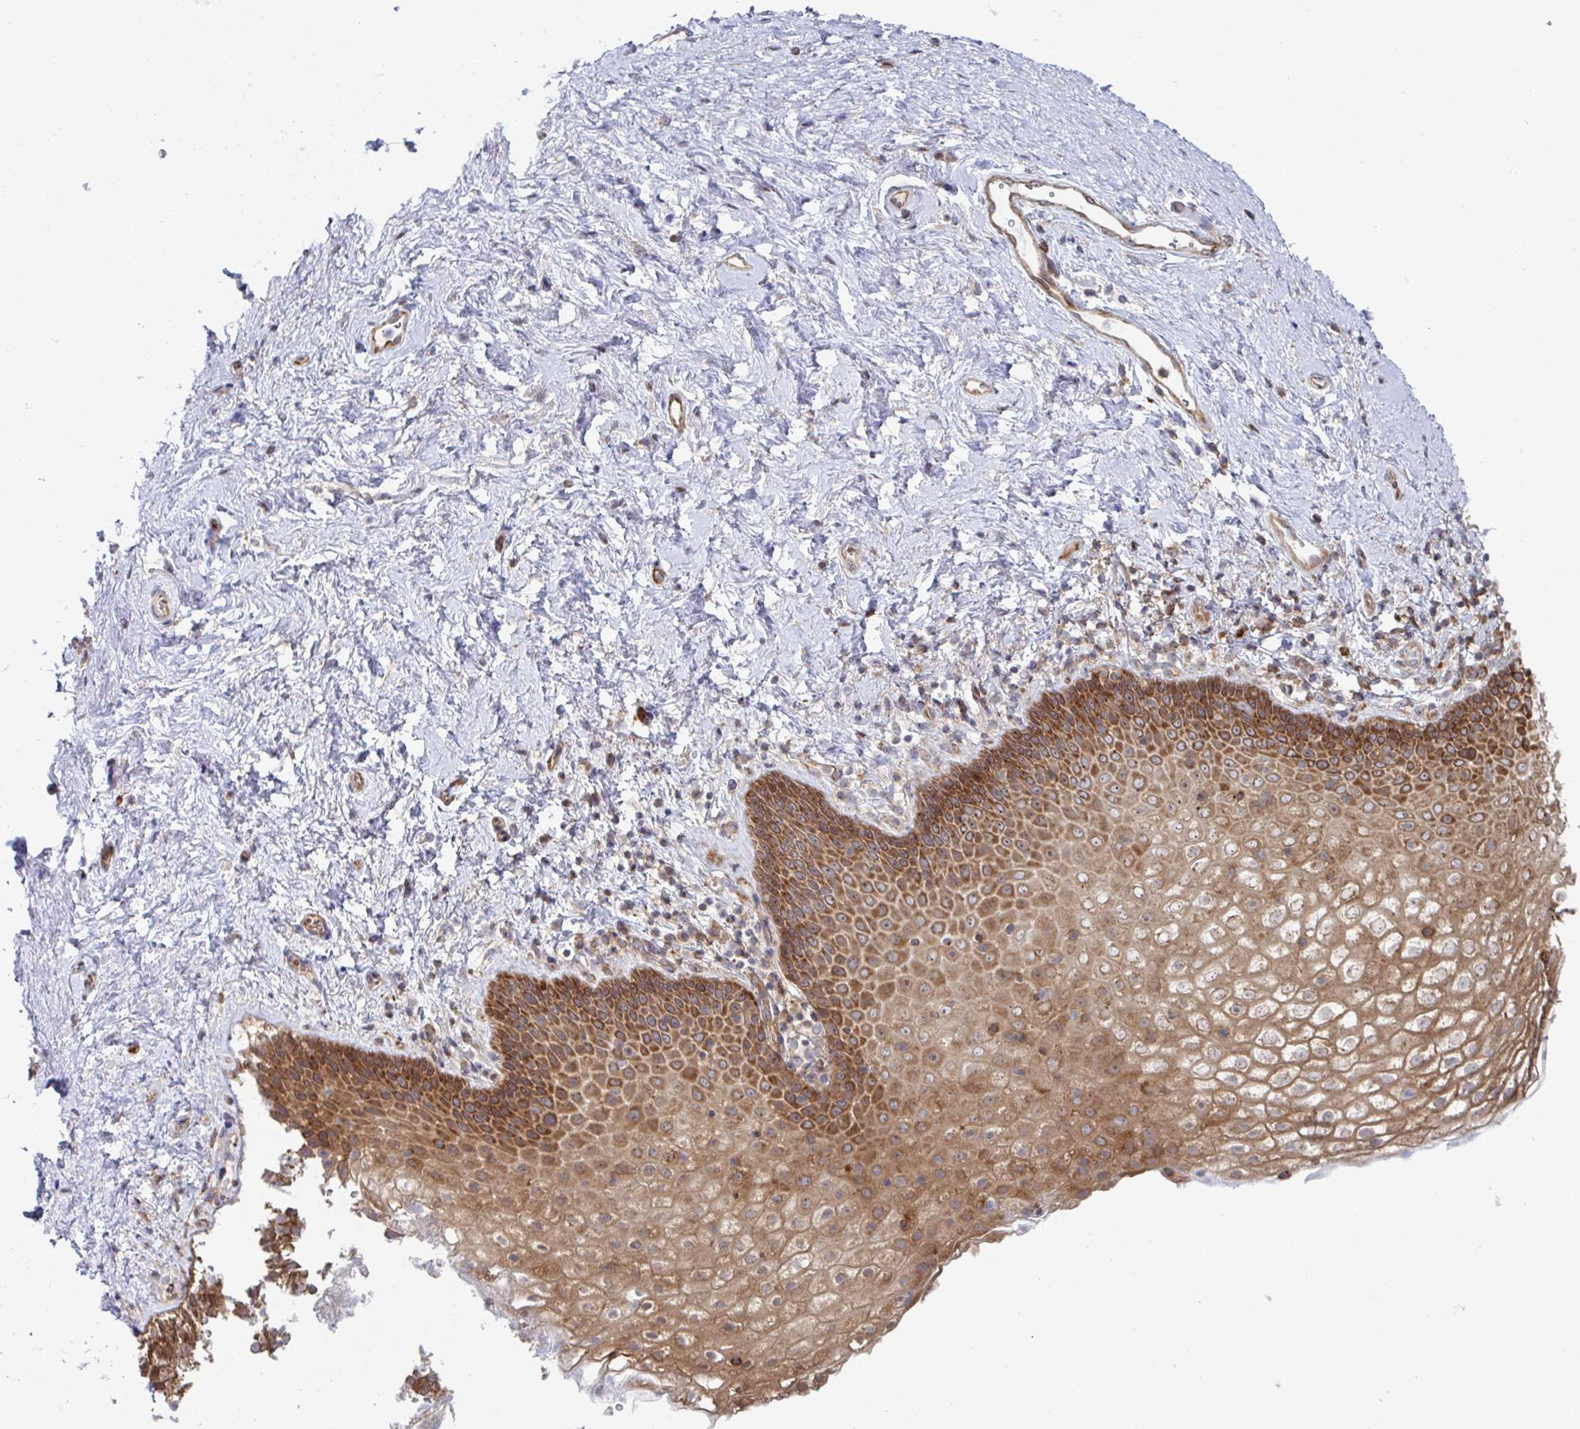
{"staining": {"intensity": "strong", "quantity": ">75%", "location": "cytoplasmic/membranous"}, "tissue": "vagina", "cell_type": "Squamous epithelial cells", "image_type": "normal", "snomed": [{"axis": "morphology", "description": "Normal tissue, NOS"}, {"axis": "topography", "description": "Vagina"}], "caption": "Immunohistochemical staining of normal vagina exhibits >75% levels of strong cytoplasmic/membranous protein staining in about >75% of squamous epithelial cells.", "gene": "WNK1", "patient": {"sex": "female", "age": 61}}